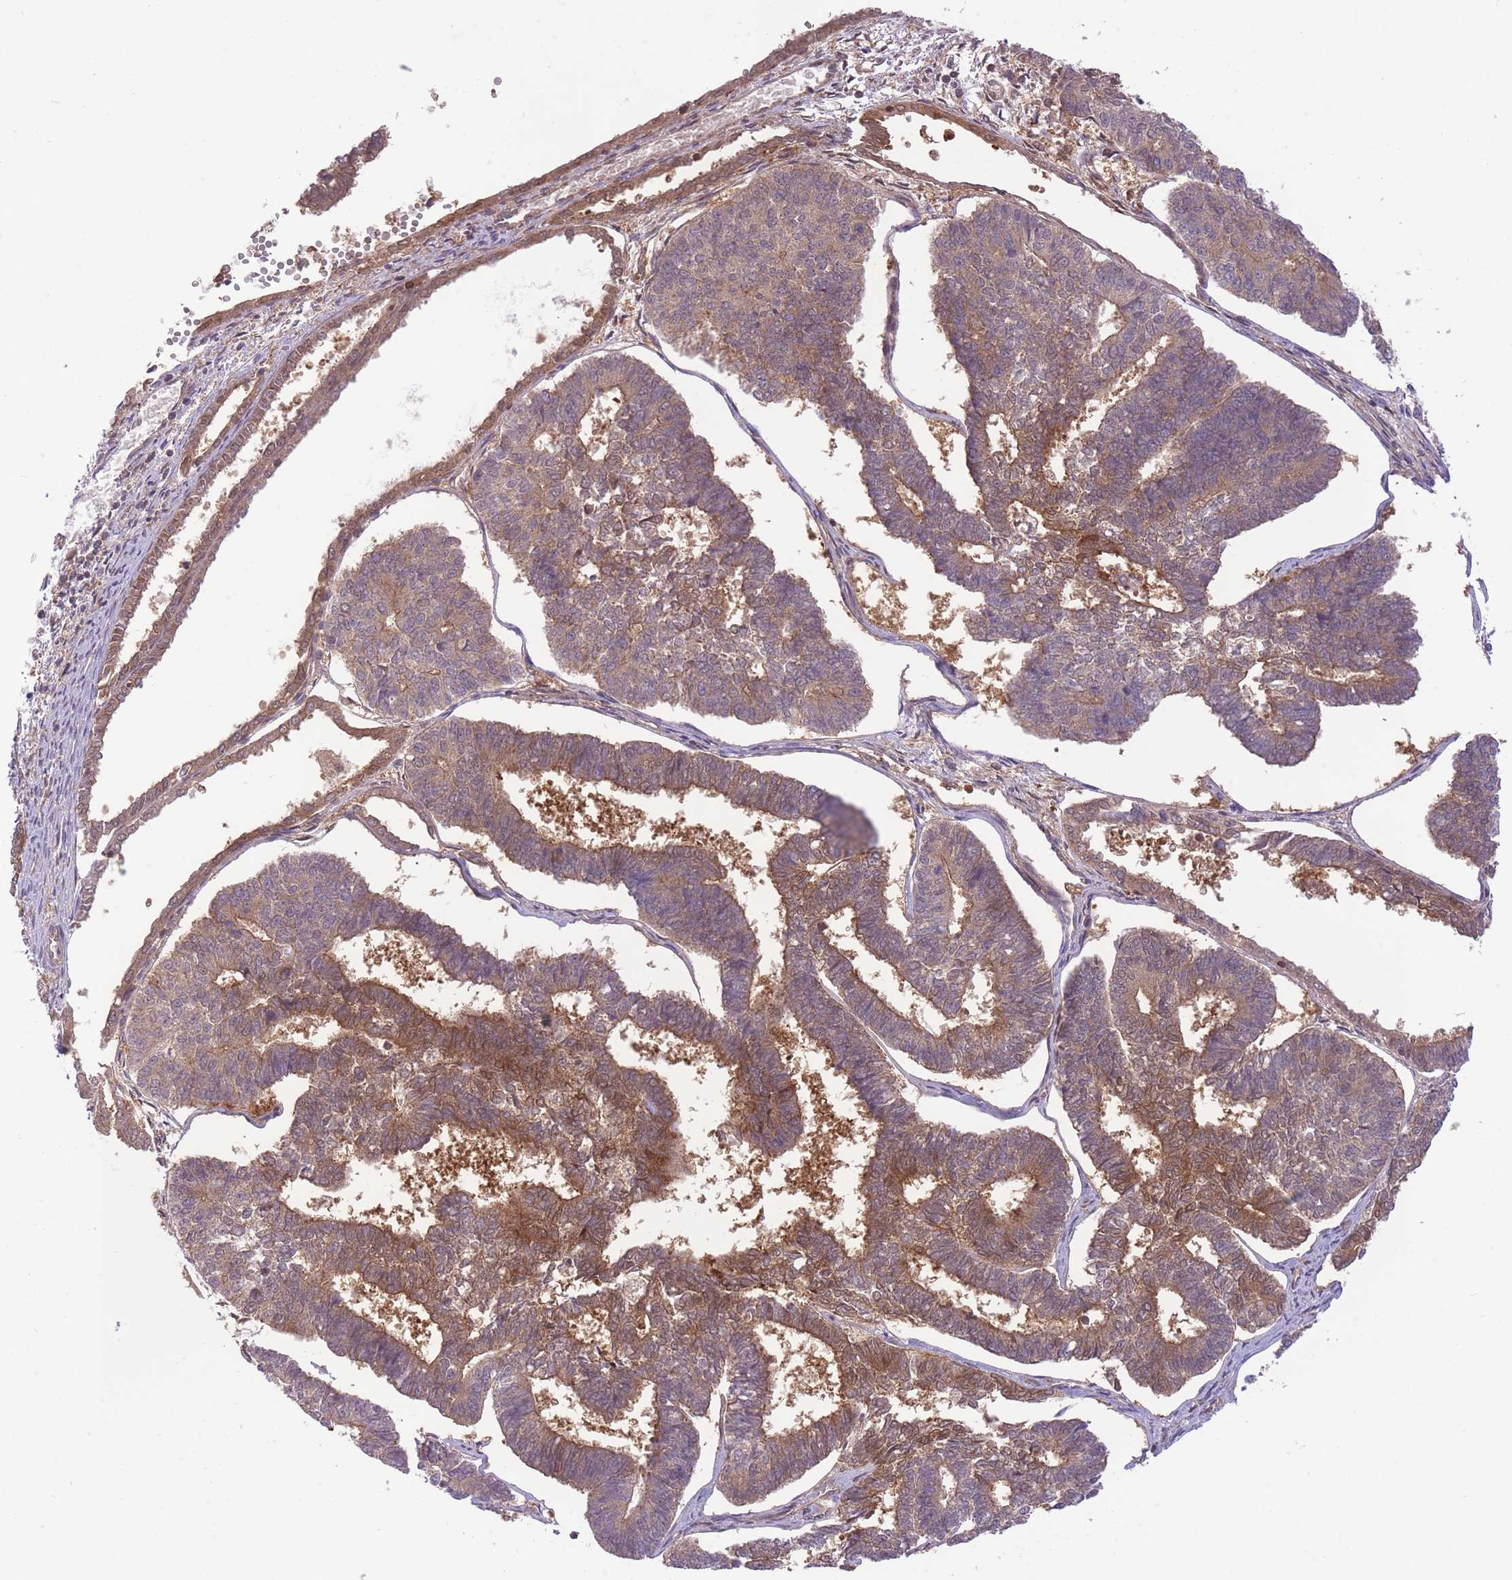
{"staining": {"intensity": "moderate", "quantity": ">75%", "location": "cytoplasmic/membranous"}, "tissue": "endometrial cancer", "cell_type": "Tumor cells", "image_type": "cancer", "snomed": [{"axis": "morphology", "description": "Adenocarcinoma, NOS"}, {"axis": "topography", "description": "Endometrium"}], "caption": "IHC staining of adenocarcinoma (endometrial), which displays medium levels of moderate cytoplasmic/membranous positivity in about >75% of tumor cells indicating moderate cytoplasmic/membranous protein expression. The staining was performed using DAB (3,3'-diaminobenzidine) (brown) for protein detection and nuclei were counterstained in hematoxylin (blue).", "gene": "PREP", "patient": {"sex": "female", "age": 70}}